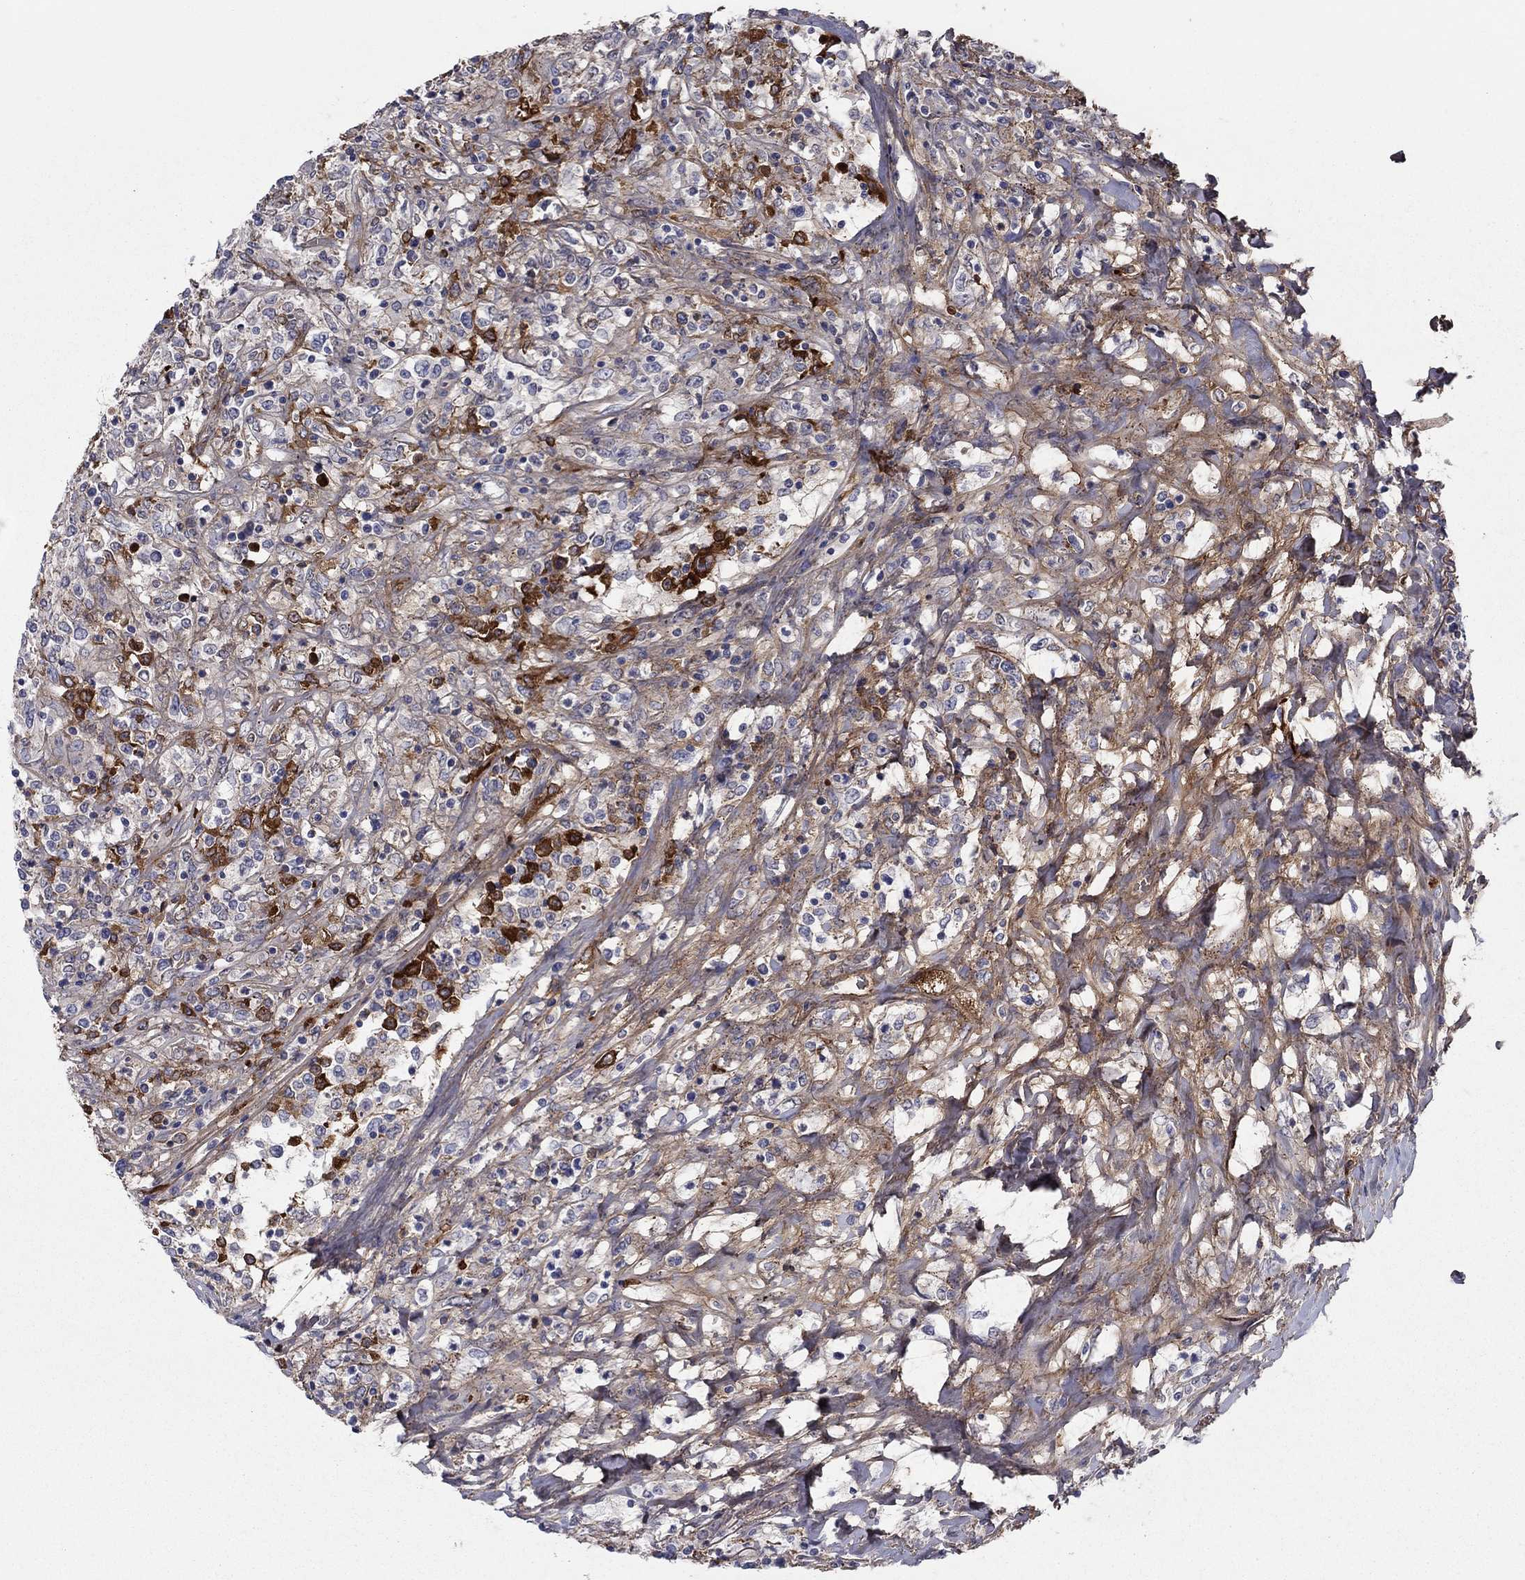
{"staining": {"intensity": "negative", "quantity": "none", "location": "none"}, "tissue": "lymphoma", "cell_type": "Tumor cells", "image_type": "cancer", "snomed": [{"axis": "morphology", "description": "Malignant lymphoma, non-Hodgkin's type, High grade"}, {"axis": "topography", "description": "Lung"}], "caption": "Protein analysis of high-grade malignant lymphoma, non-Hodgkin's type displays no significant positivity in tumor cells. (DAB immunohistochemistry (IHC), high magnification).", "gene": "HPX", "patient": {"sex": "male", "age": 79}}